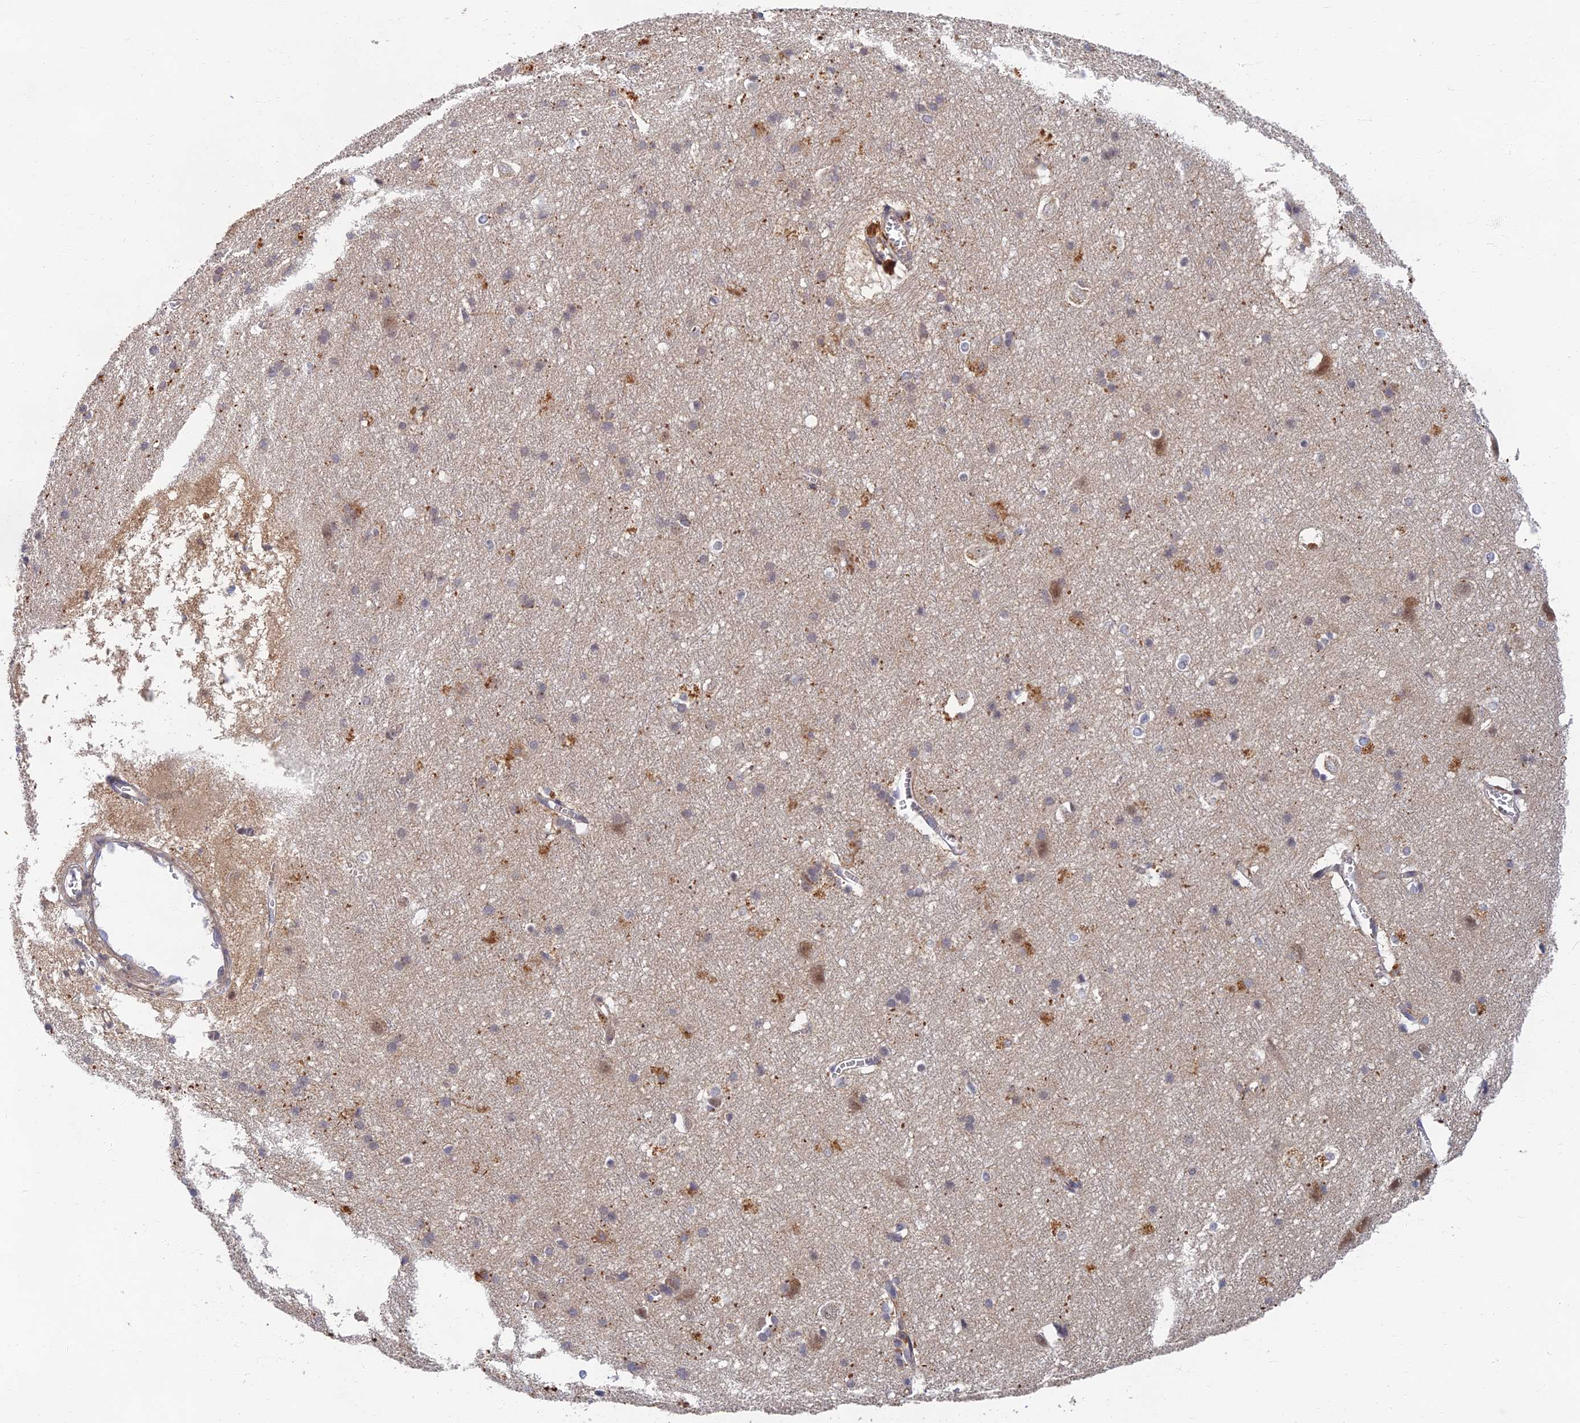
{"staining": {"intensity": "weak", "quantity": ">75%", "location": "cytoplasmic/membranous"}, "tissue": "cerebral cortex", "cell_type": "Endothelial cells", "image_type": "normal", "snomed": [{"axis": "morphology", "description": "Normal tissue, NOS"}, {"axis": "topography", "description": "Cerebral cortex"}], "caption": "Immunohistochemical staining of unremarkable human cerebral cortex demonstrates >75% levels of weak cytoplasmic/membranous protein staining in about >75% of endothelial cells.", "gene": "EARS2", "patient": {"sex": "male", "age": 54}}